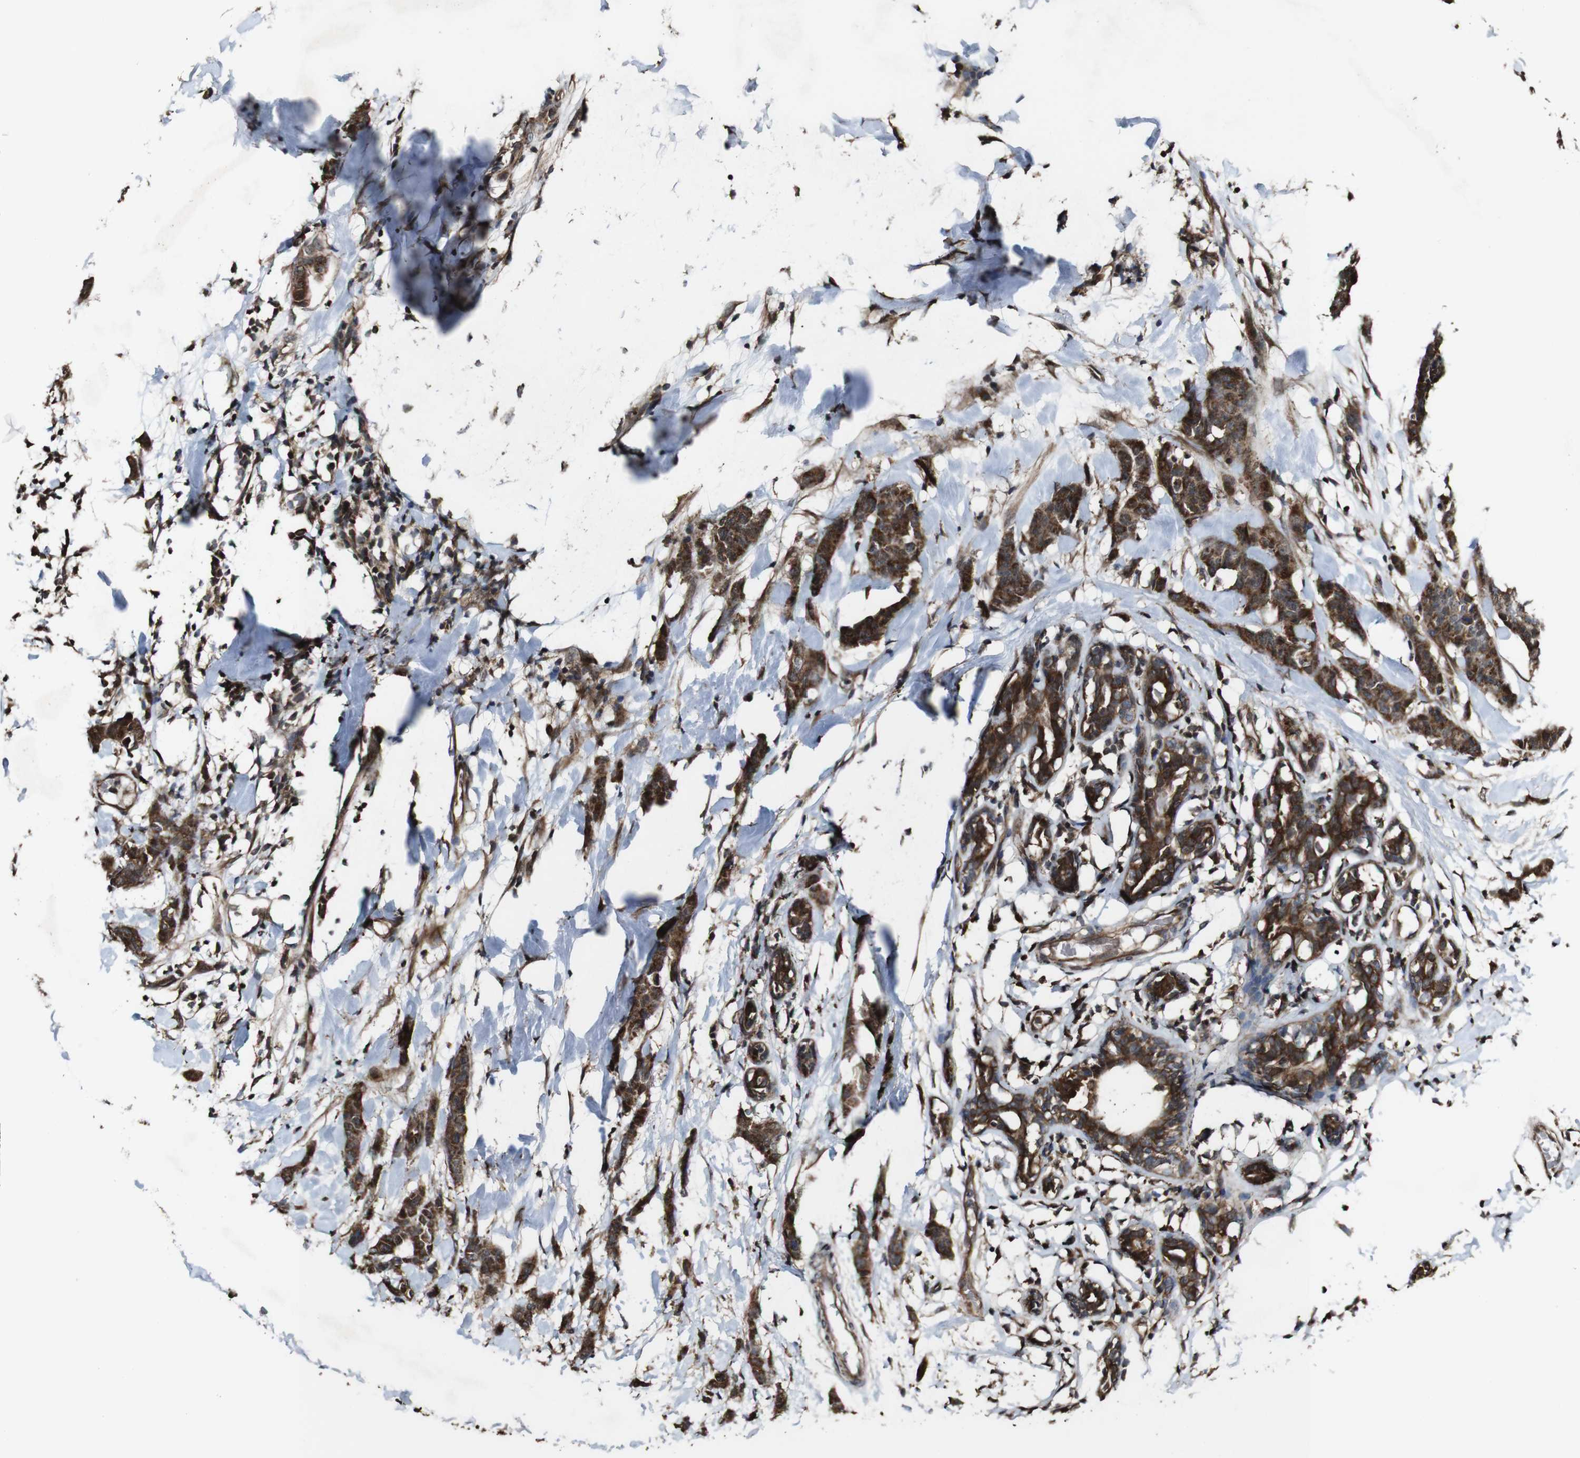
{"staining": {"intensity": "strong", "quantity": "25%-75%", "location": "cytoplasmic/membranous"}, "tissue": "breast cancer", "cell_type": "Tumor cells", "image_type": "cancer", "snomed": [{"axis": "morphology", "description": "Normal tissue, NOS"}, {"axis": "morphology", "description": "Duct carcinoma"}, {"axis": "topography", "description": "Breast"}], "caption": "Intraductal carcinoma (breast) stained with a brown dye demonstrates strong cytoplasmic/membranous positive positivity in about 25%-75% of tumor cells.", "gene": "BTN3A3", "patient": {"sex": "female", "age": 40}}